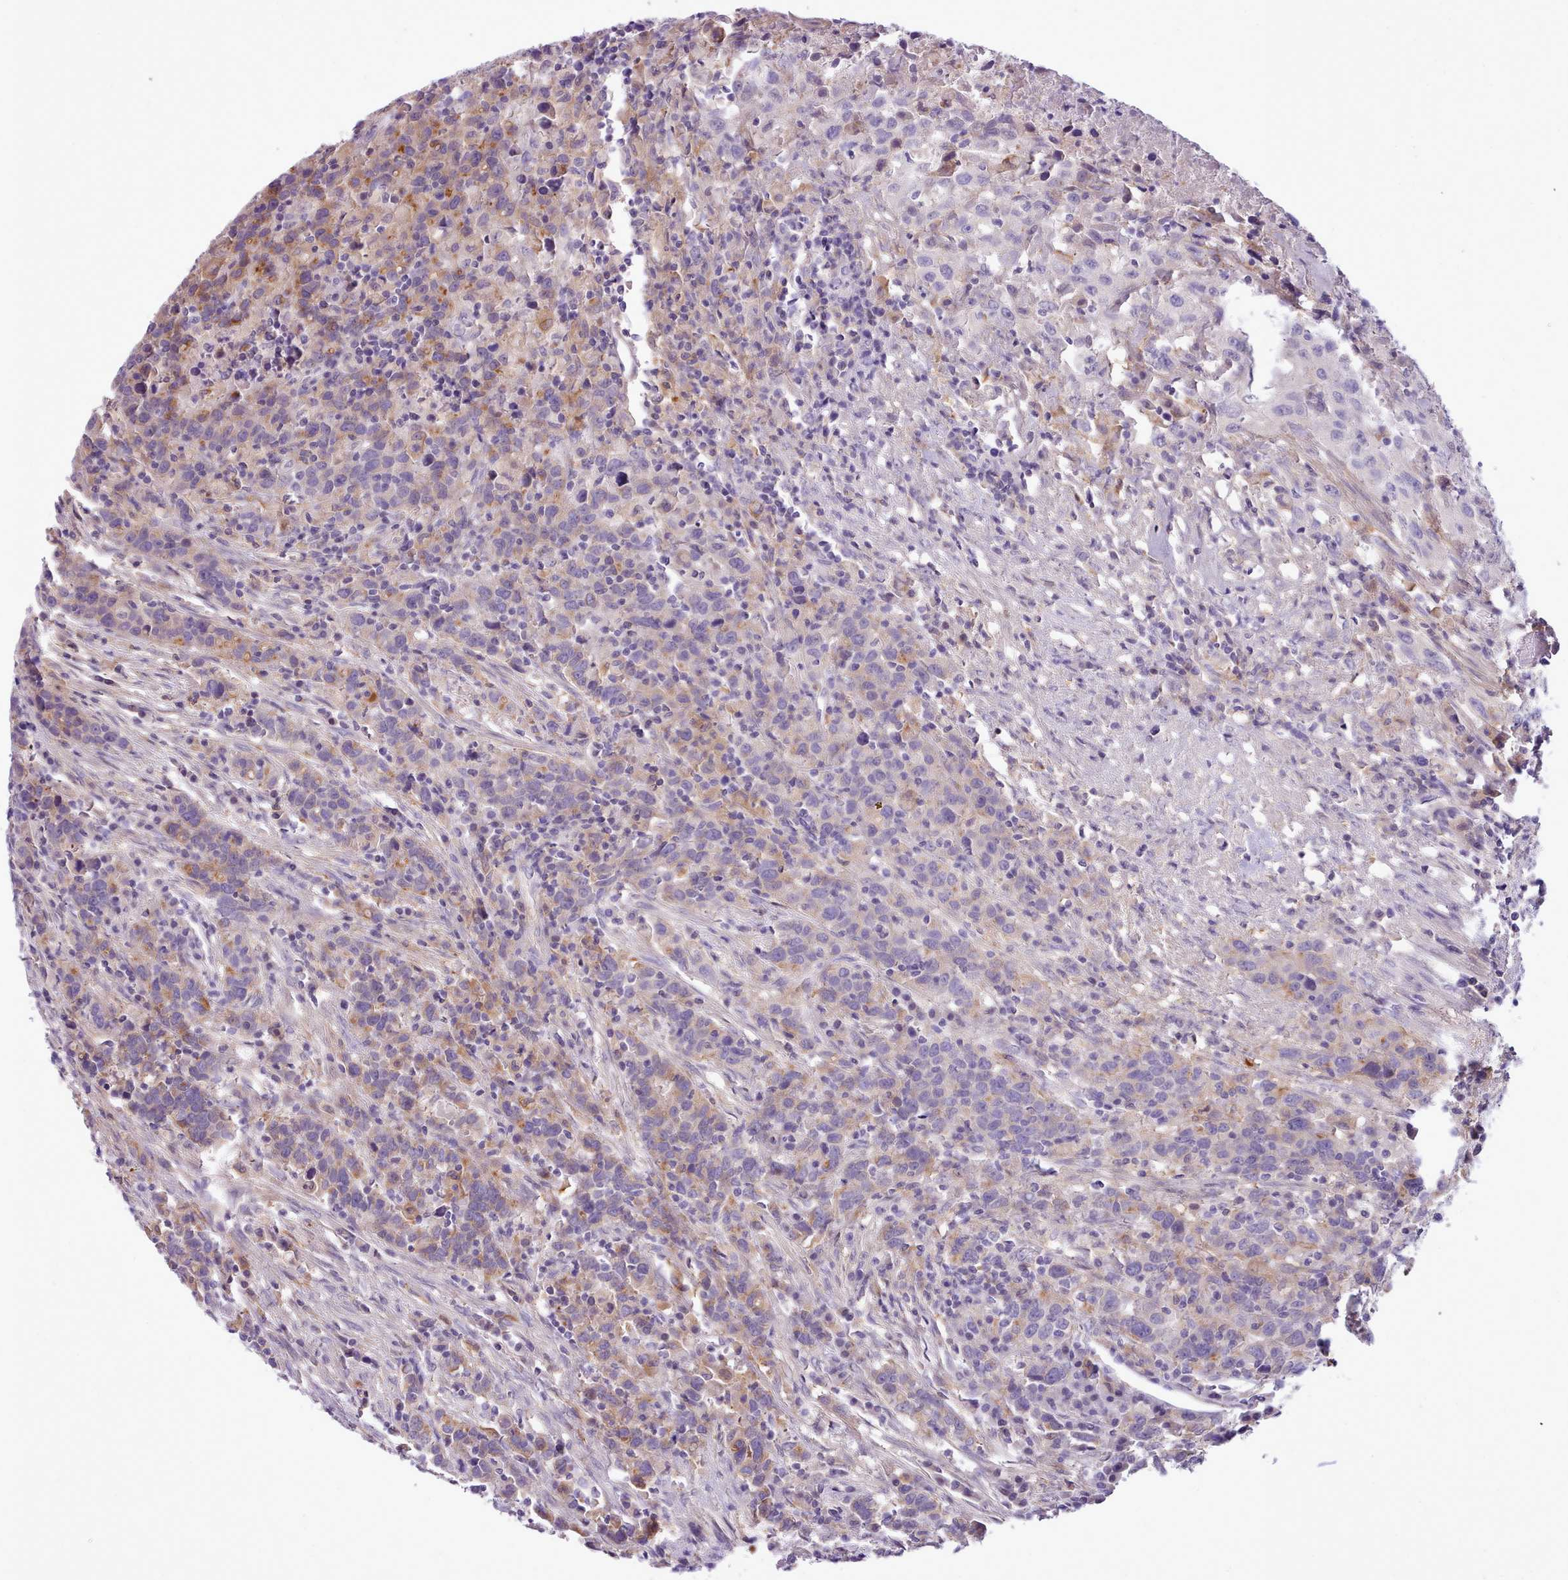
{"staining": {"intensity": "weak", "quantity": "25%-75%", "location": "cytoplasmic/membranous"}, "tissue": "urothelial cancer", "cell_type": "Tumor cells", "image_type": "cancer", "snomed": [{"axis": "morphology", "description": "Urothelial carcinoma, High grade"}, {"axis": "topography", "description": "Urinary bladder"}], "caption": "Urothelial carcinoma (high-grade) stained for a protein (brown) demonstrates weak cytoplasmic/membranous positive staining in approximately 25%-75% of tumor cells.", "gene": "CYP2A13", "patient": {"sex": "male", "age": 61}}